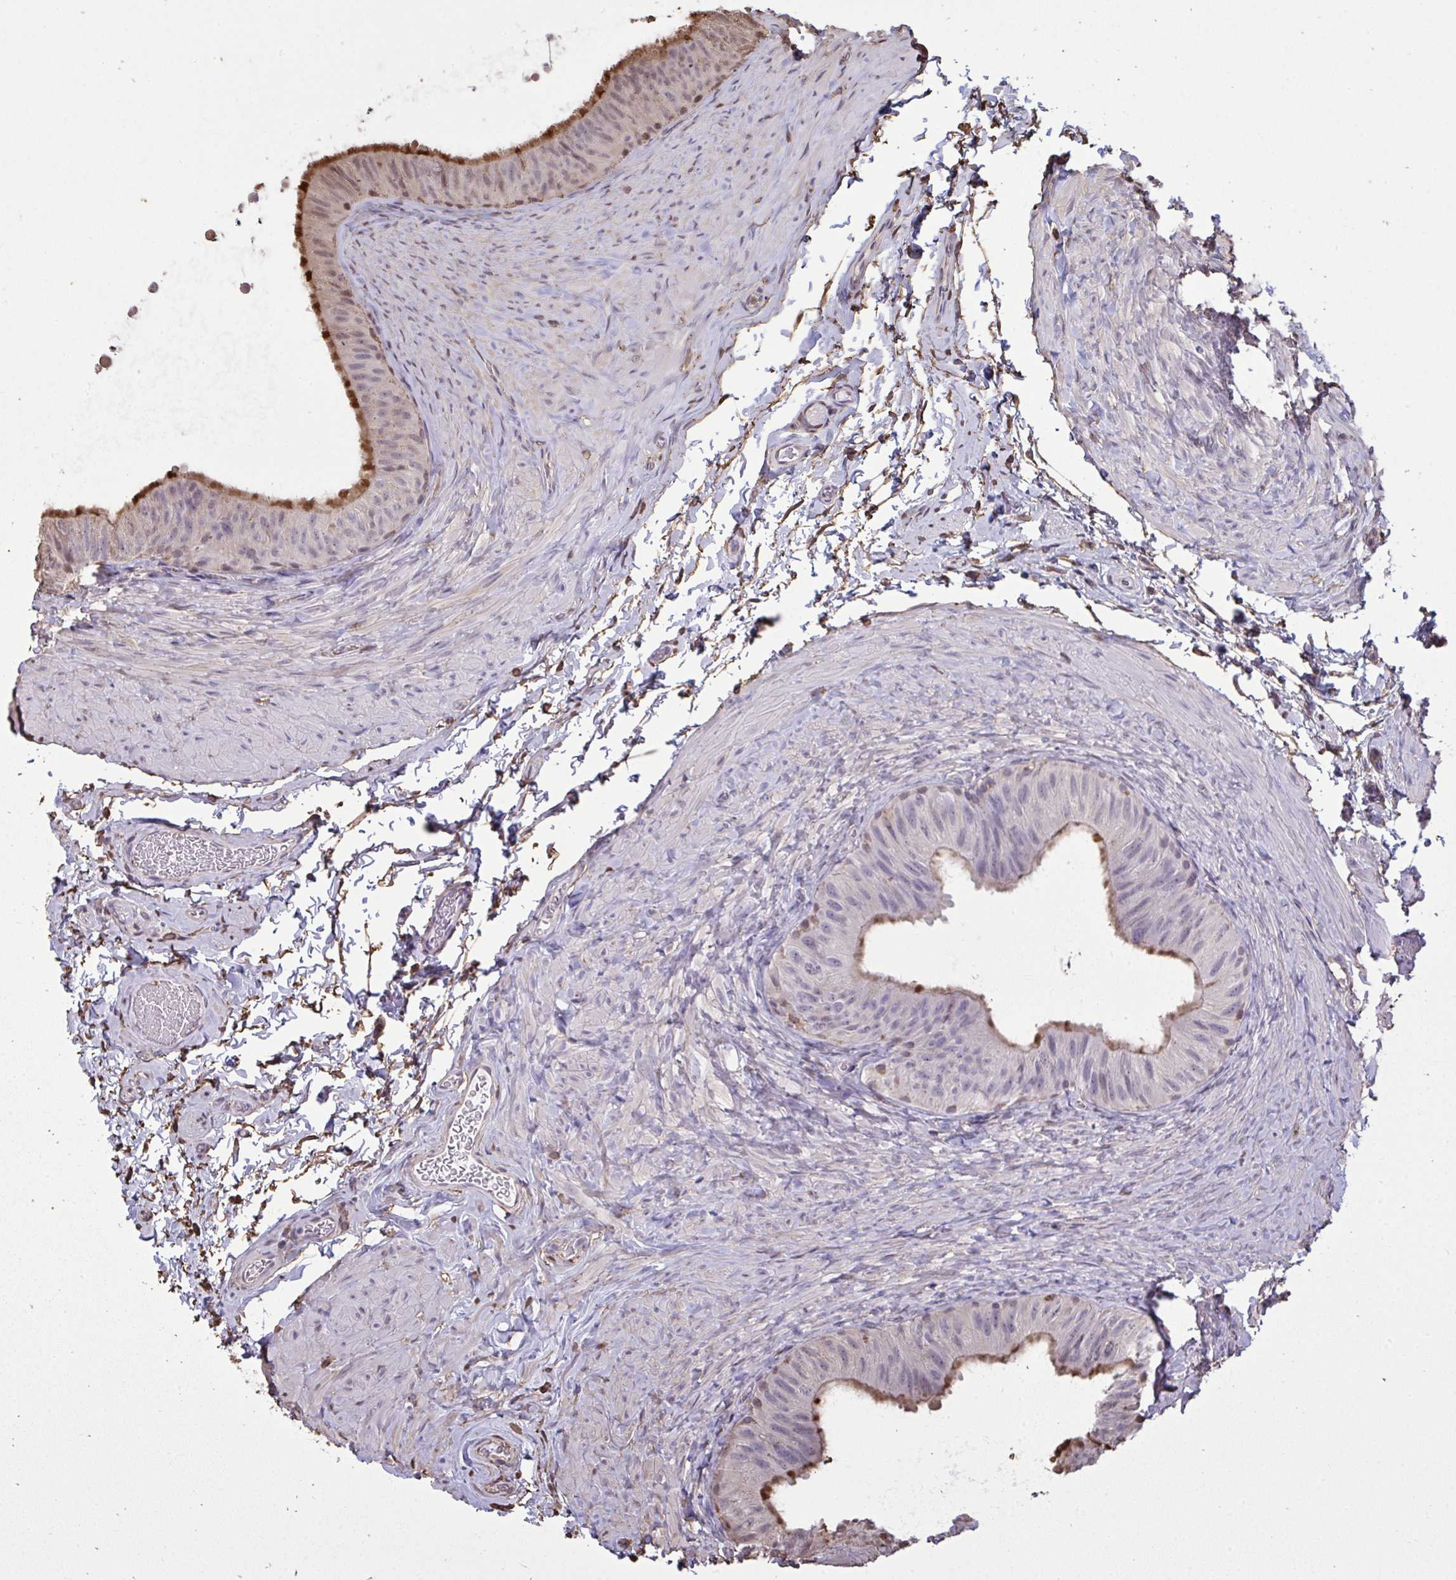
{"staining": {"intensity": "moderate", "quantity": "25%-75%", "location": "cytoplasmic/membranous"}, "tissue": "epididymis", "cell_type": "Glandular cells", "image_type": "normal", "snomed": [{"axis": "morphology", "description": "Normal tissue, NOS"}, {"axis": "topography", "description": "Epididymis, spermatic cord, NOS"}, {"axis": "topography", "description": "Epididymis"}], "caption": "Immunohistochemical staining of benign human epididymis displays medium levels of moderate cytoplasmic/membranous staining in approximately 25%-75% of glandular cells. (DAB IHC, brown staining for protein, blue staining for nuclei).", "gene": "ANXA5", "patient": {"sex": "male", "age": 31}}